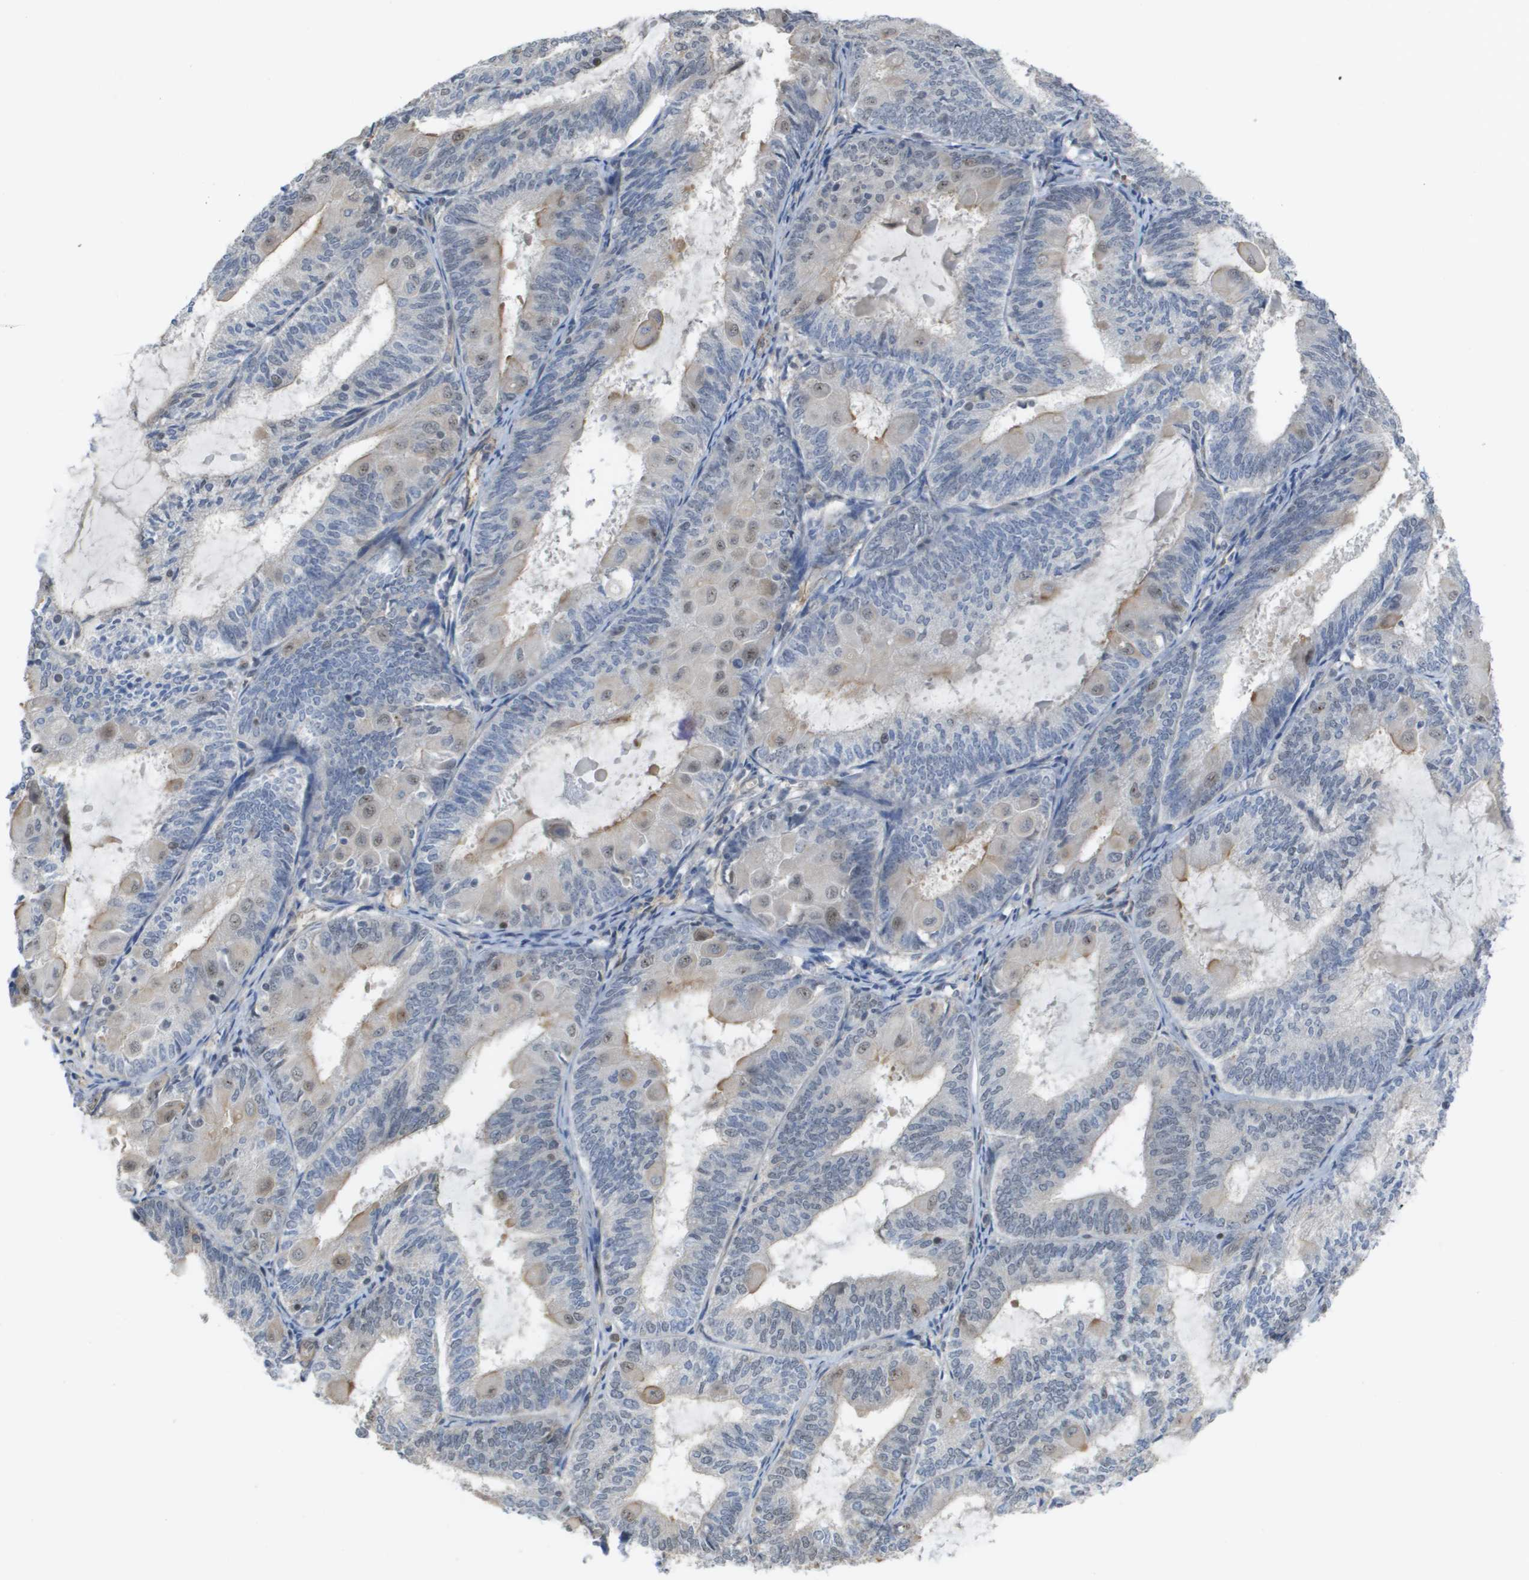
{"staining": {"intensity": "weak", "quantity": "<25%", "location": "nuclear"}, "tissue": "endometrial cancer", "cell_type": "Tumor cells", "image_type": "cancer", "snomed": [{"axis": "morphology", "description": "Adenocarcinoma, NOS"}, {"axis": "topography", "description": "Endometrium"}], "caption": "Immunohistochemical staining of endometrial cancer (adenocarcinoma) displays no significant expression in tumor cells.", "gene": "RNF112", "patient": {"sex": "female", "age": 81}}